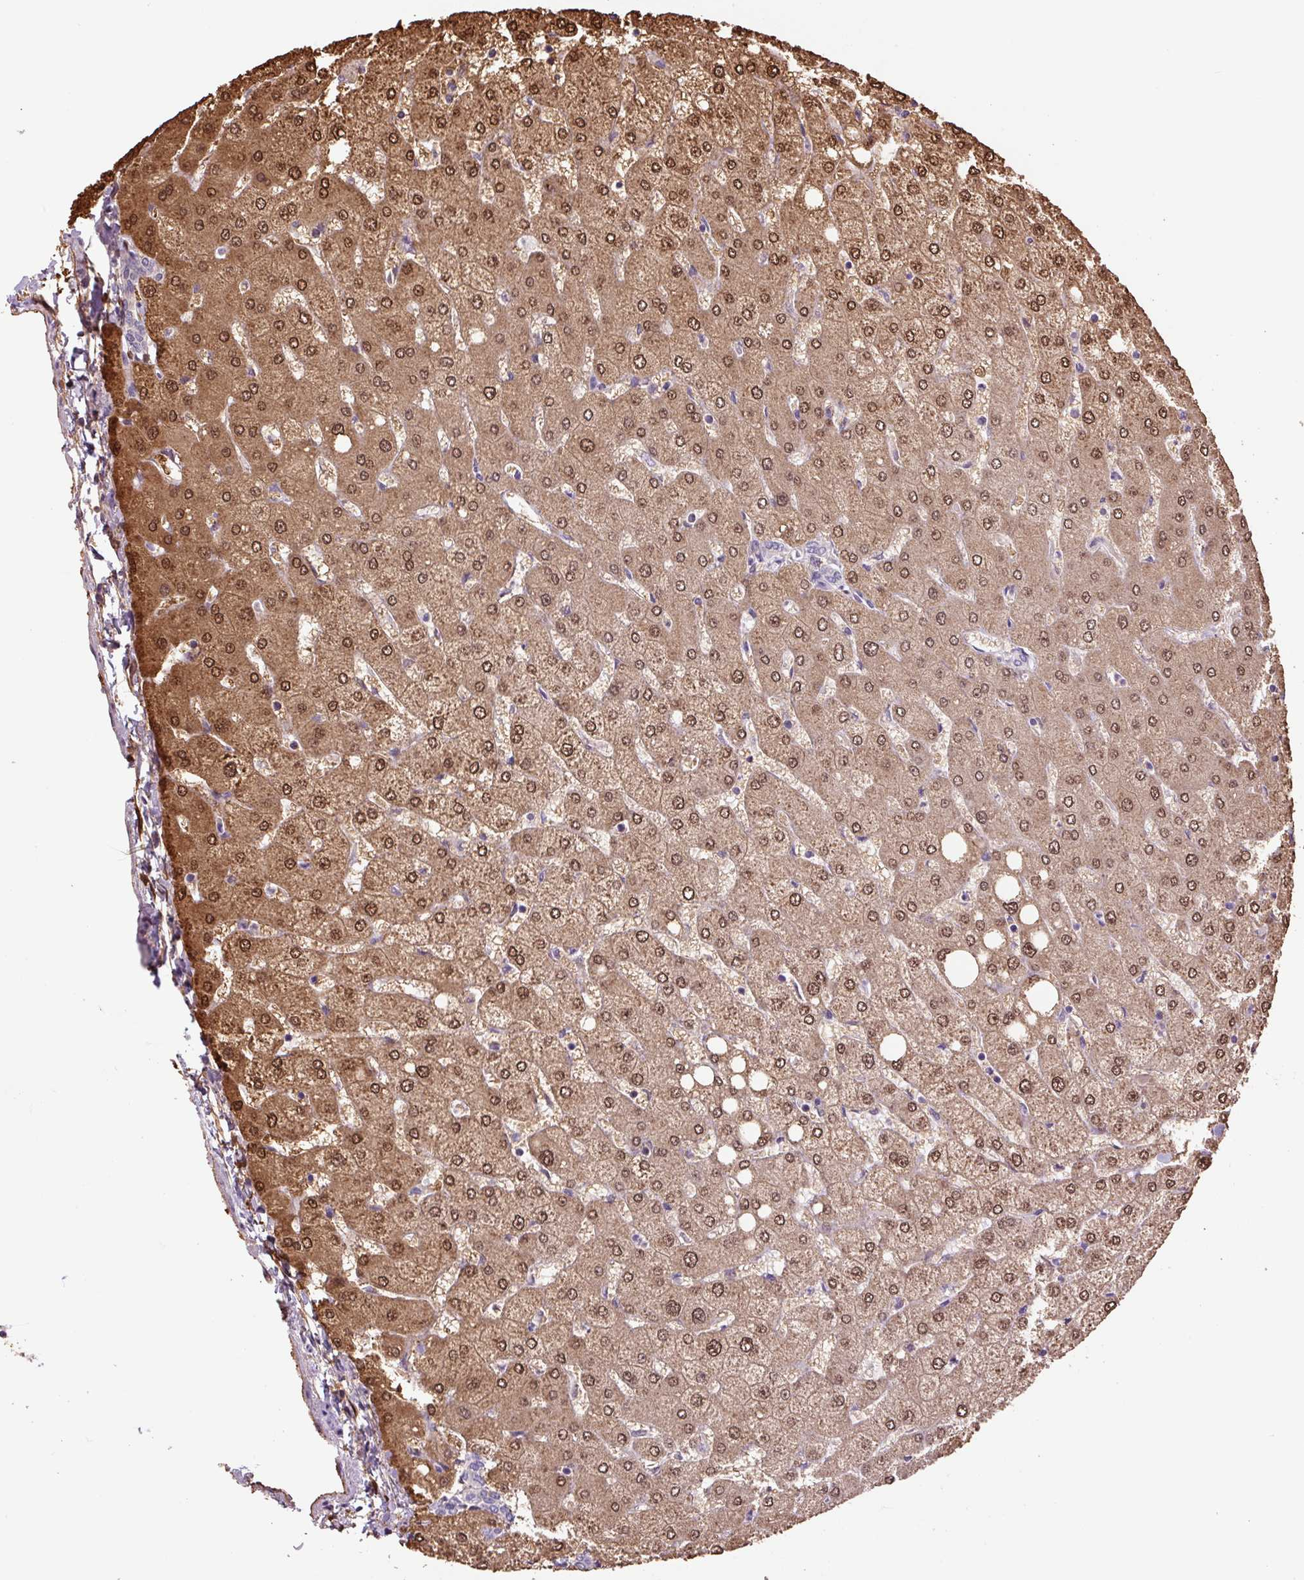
{"staining": {"intensity": "negative", "quantity": "none", "location": "none"}, "tissue": "liver", "cell_type": "Cholangiocytes", "image_type": "normal", "snomed": [{"axis": "morphology", "description": "Normal tissue, NOS"}, {"axis": "topography", "description": "Liver"}], "caption": "The IHC micrograph has no significant staining in cholangiocytes of liver.", "gene": "SGF29", "patient": {"sex": "female", "age": 54}}